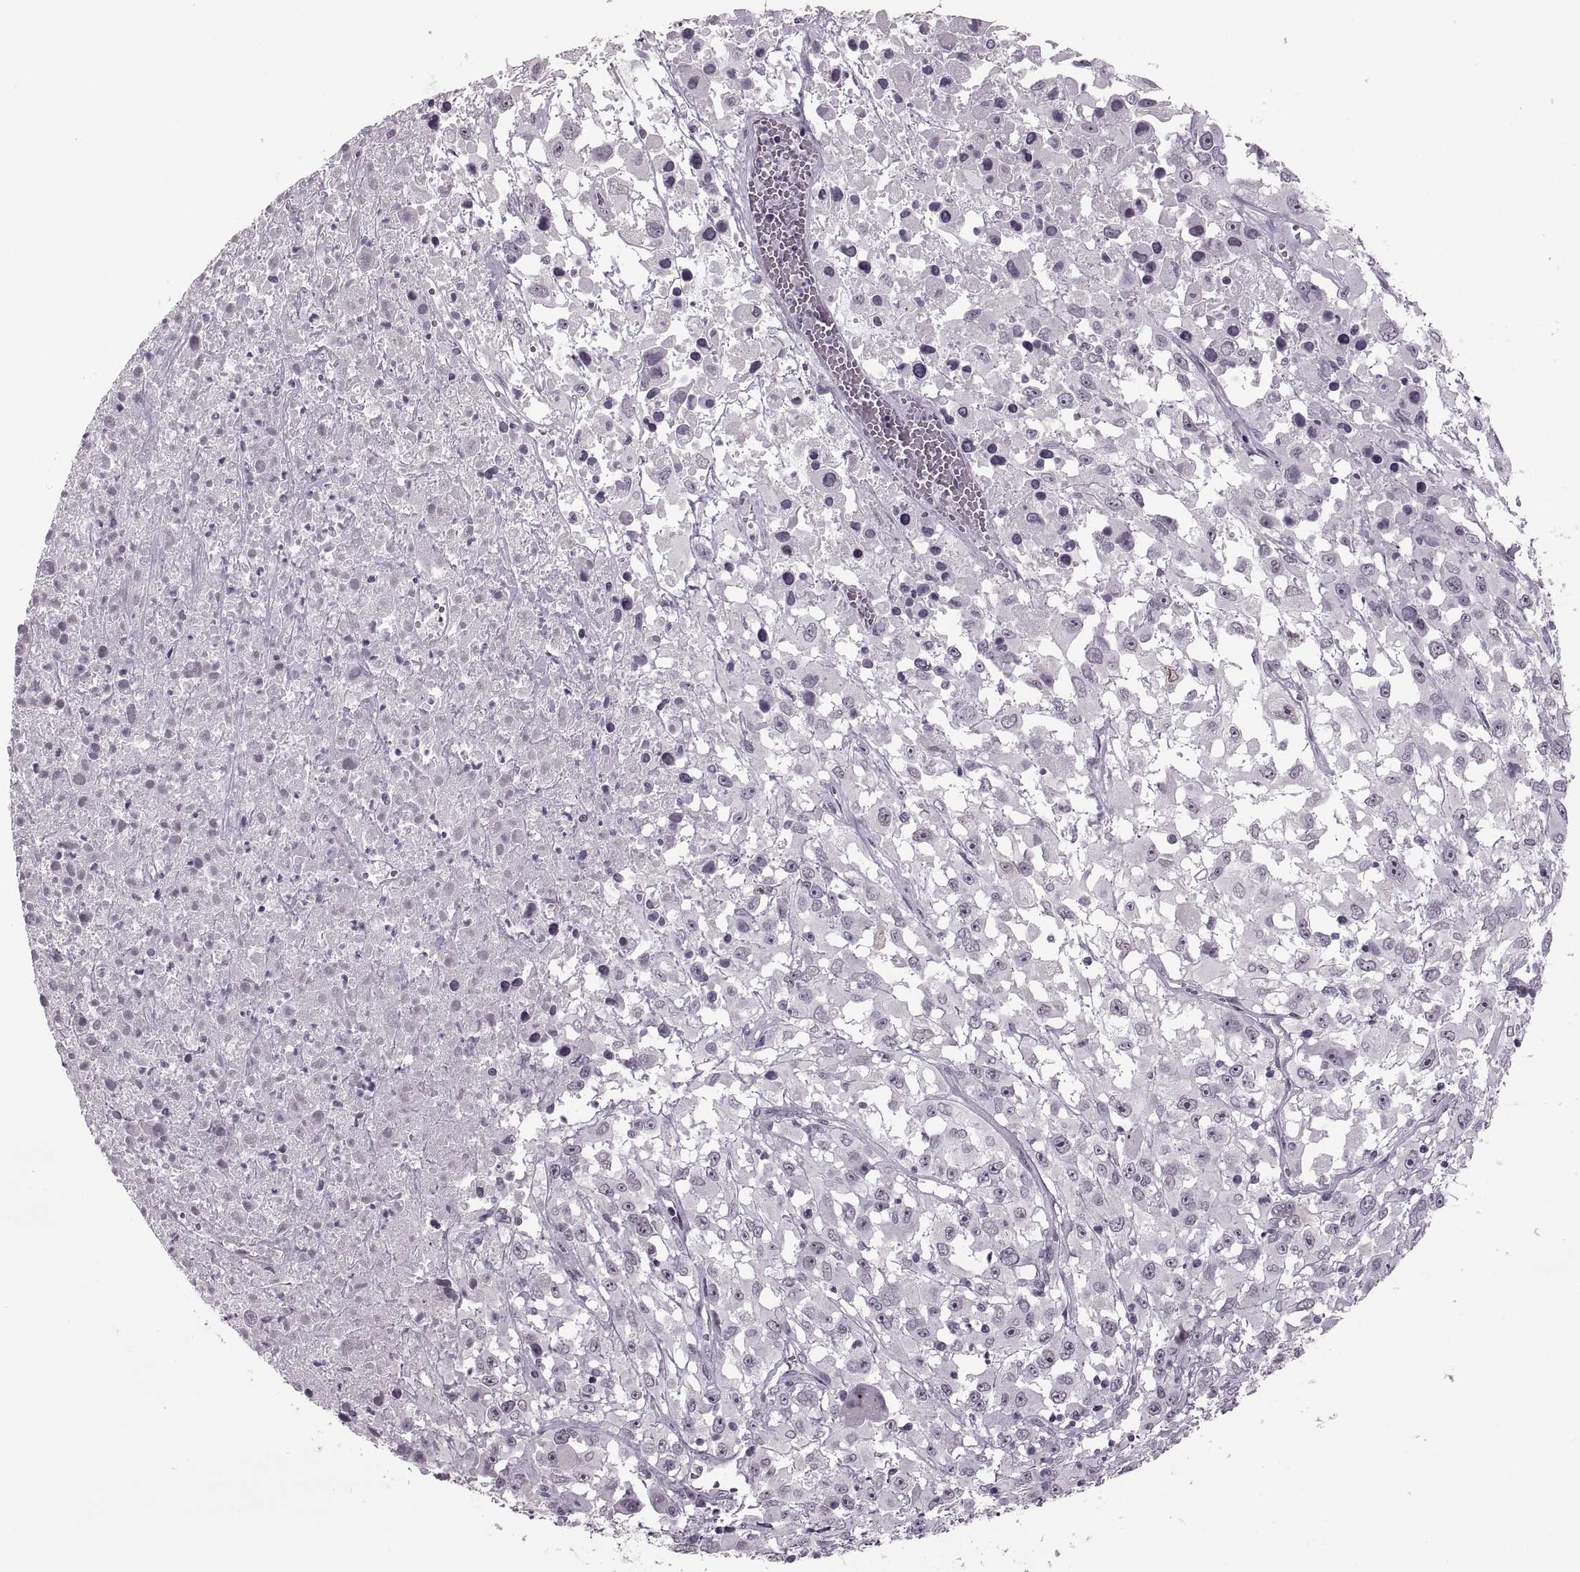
{"staining": {"intensity": "negative", "quantity": "none", "location": "none"}, "tissue": "melanoma", "cell_type": "Tumor cells", "image_type": "cancer", "snomed": [{"axis": "morphology", "description": "Malignant melanoma, Metastatic site"}, {"axis": "topography", "description": "Soft tissue"}], "caption": "DAB (3,3'-diaminobenzidine) immunohistochemical staining of melanoma shows no significant positivity in tumor cells.", "gene": "PAGE5", "patient": {"sex": "male", "age": 50}}